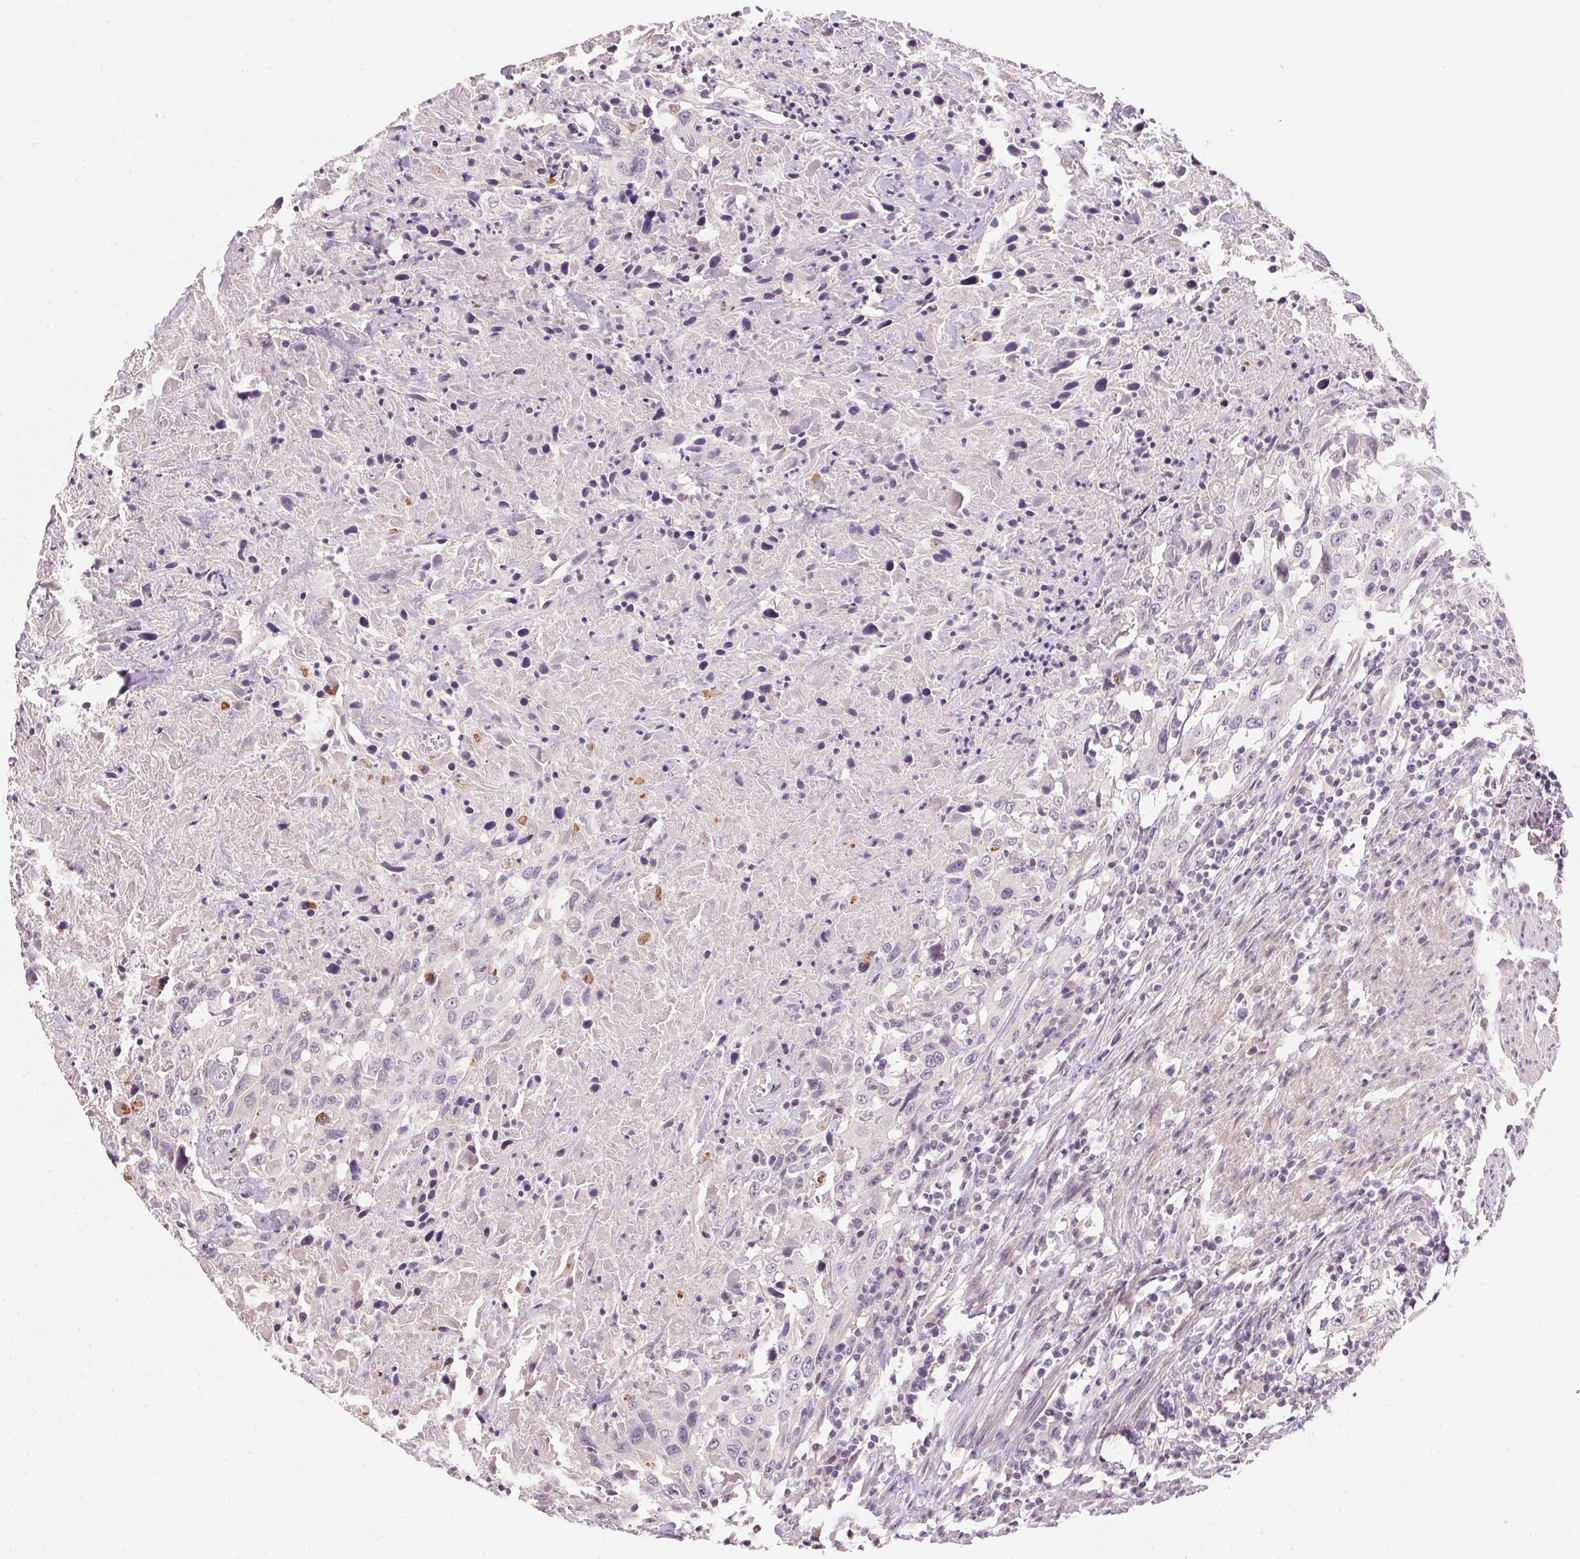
{"staining": {"intensity": "negative", "quantity": "none", "location": "none"}, "tissue": "urothelial cancer", "cell_type": "Tumor cells", "image_type": "cancer", "snomed": [{"axis": "morphology", "description": "Urothelial carcinoma, High grade"}, {"axis": "topography", "description": "Urinary bladder"}], "caption": "Immunohistochemistry (IHC) photomicrograph of neoplastic tissue: human high-grade urothelial carcinoma stained with DAB (3,3'-diaminobenzidine) exhibits no significant protein staining in tumor cells.", "gene": "ALDH8A1", "patient": {"sex": "male", "age": 61}}